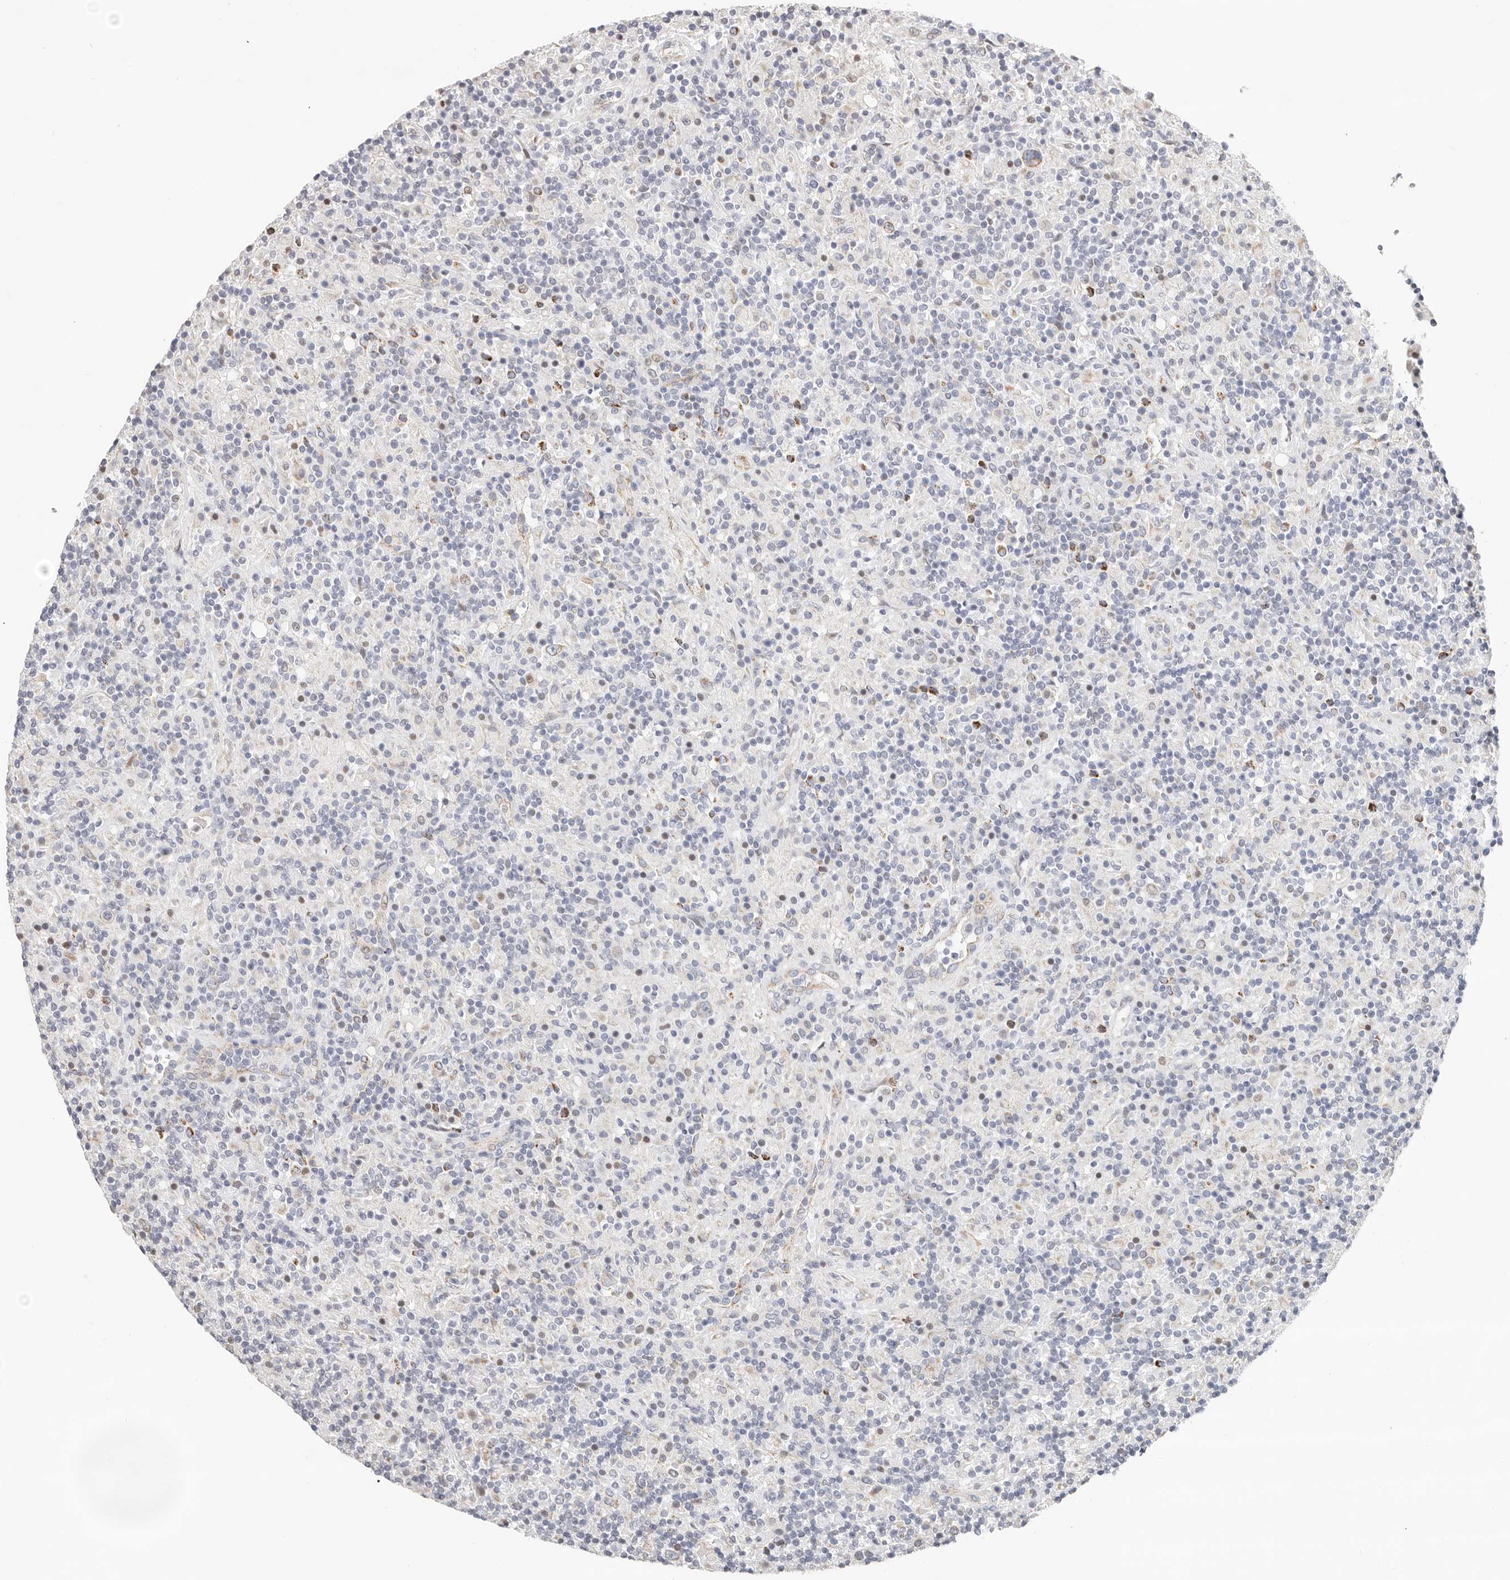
{"staining": {"intensity": "weak", "quantity": "<25%", "location": "cytoplasmic/membranous"}, "tissue": "lymphoma", "cell_type": "Tumor cells", "image_type": "cancer", "snomed": [{"axis": "morphology", "description": "Hodgkin's disease, NOS"}, {"axis": "topography", "description": "Lymph node"}], "caption": "A photomicrograph of human lymphoma is negative for staining in tumor cells. (IHC, brightfield microscopy, high magnification).", "gene": "AFDN", "patient": {"sex": "male", "age": 70}}